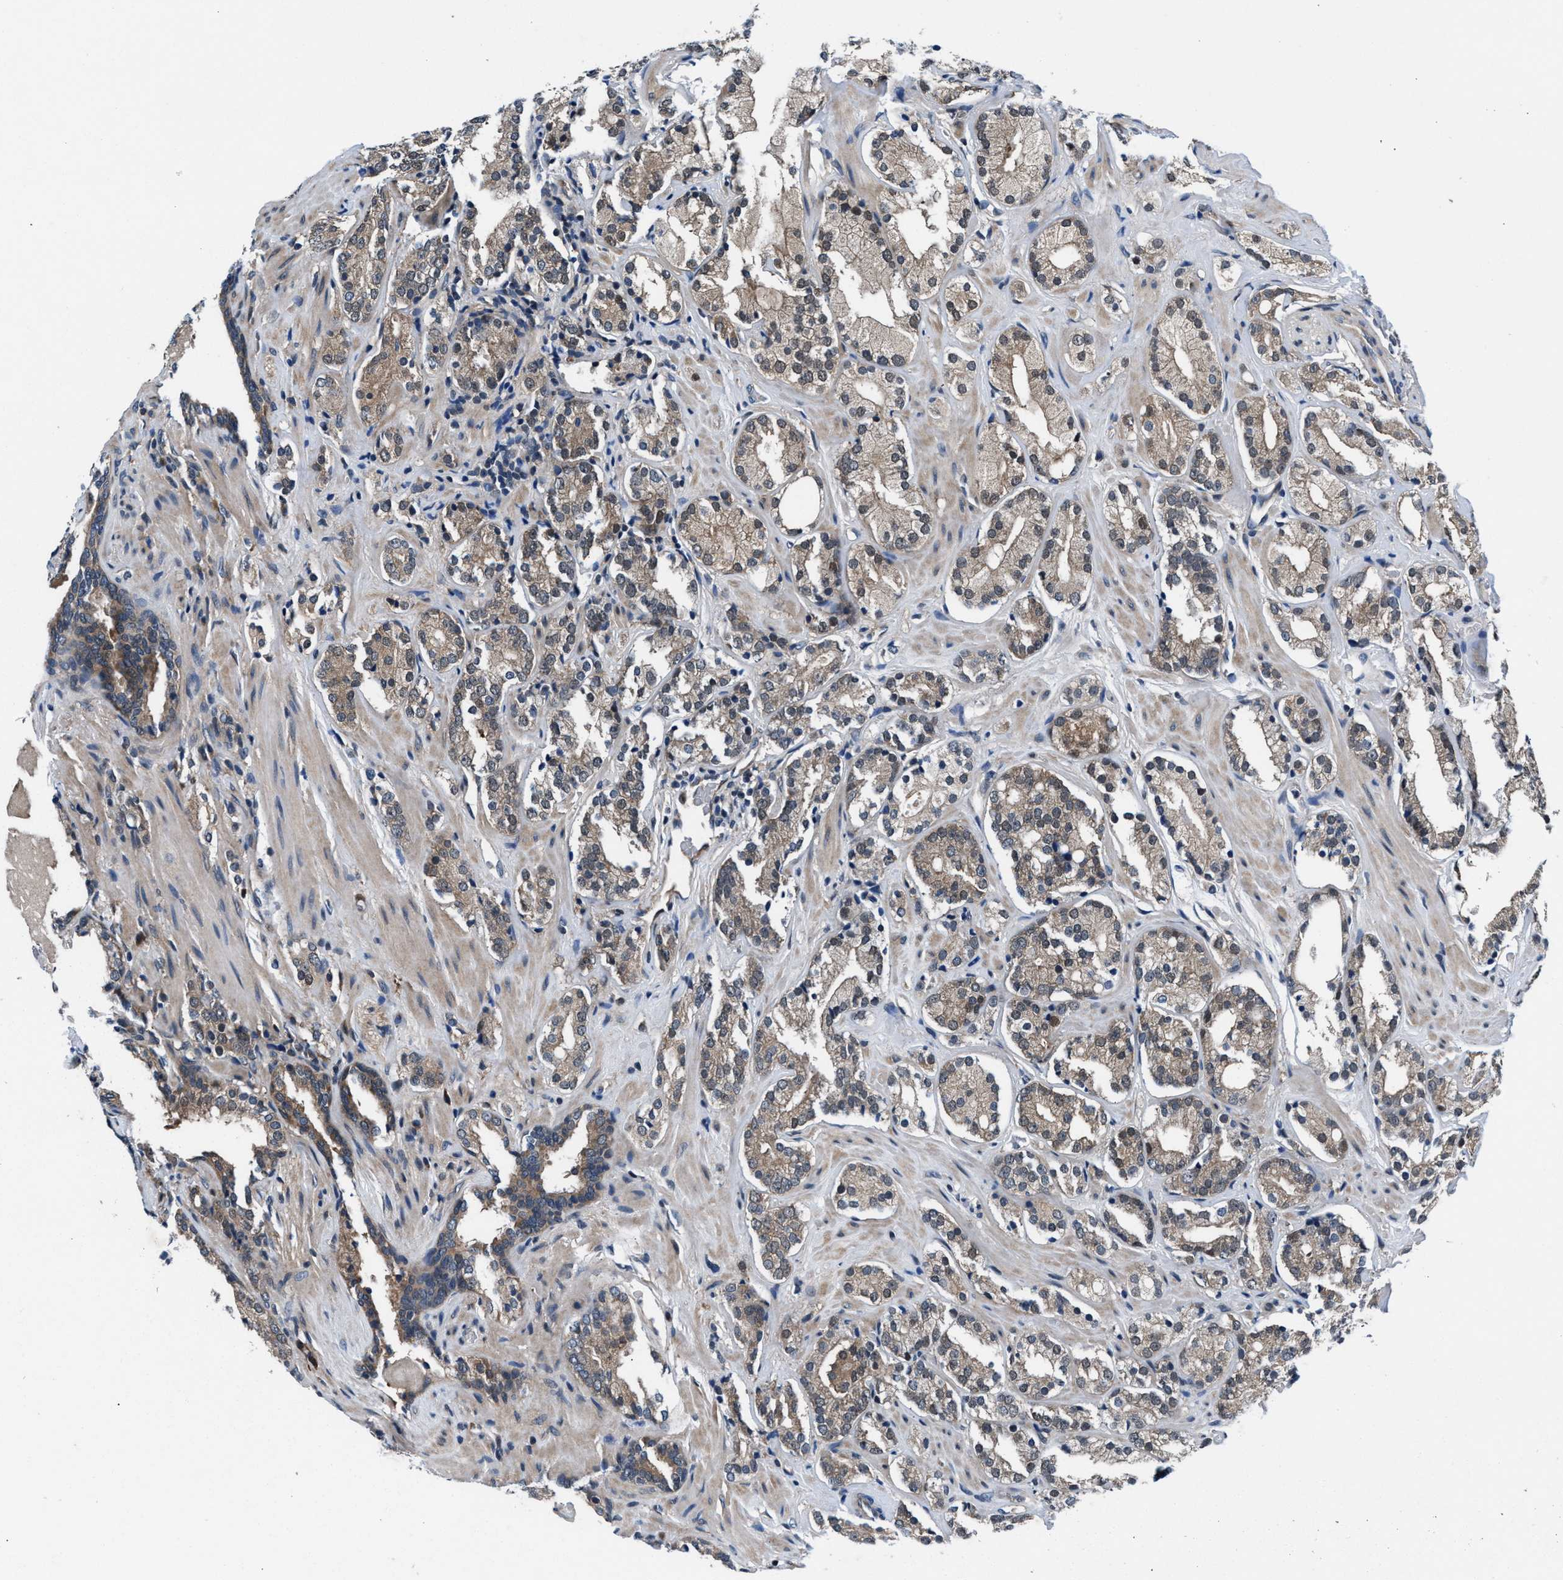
{"staining": {"intensity": "weak", "quantity": ">75%", "location": "cytoplasmic/membranous"}, "tissue": "prostate cancer", "cell_type": "Tumor cells", "image_type": "cancer", "snomed": [{"axis": "morphology", "description": "Adenocarcinoma, High grade"}, {"axis": "topography", "description": "Prostate"}], "caption": "Tumor cells demonstrate weak cytoplasmic/membranous expression in approximately >75% of cells in high-grade adenocarcinoma (prostate). (DAB (3,3'-diaminobenzidine) IHC, brown staining for protein, blue staining for nuclei).", "gene": "PRPSAP2", "patient": {"sex": "male", "age": 71}}